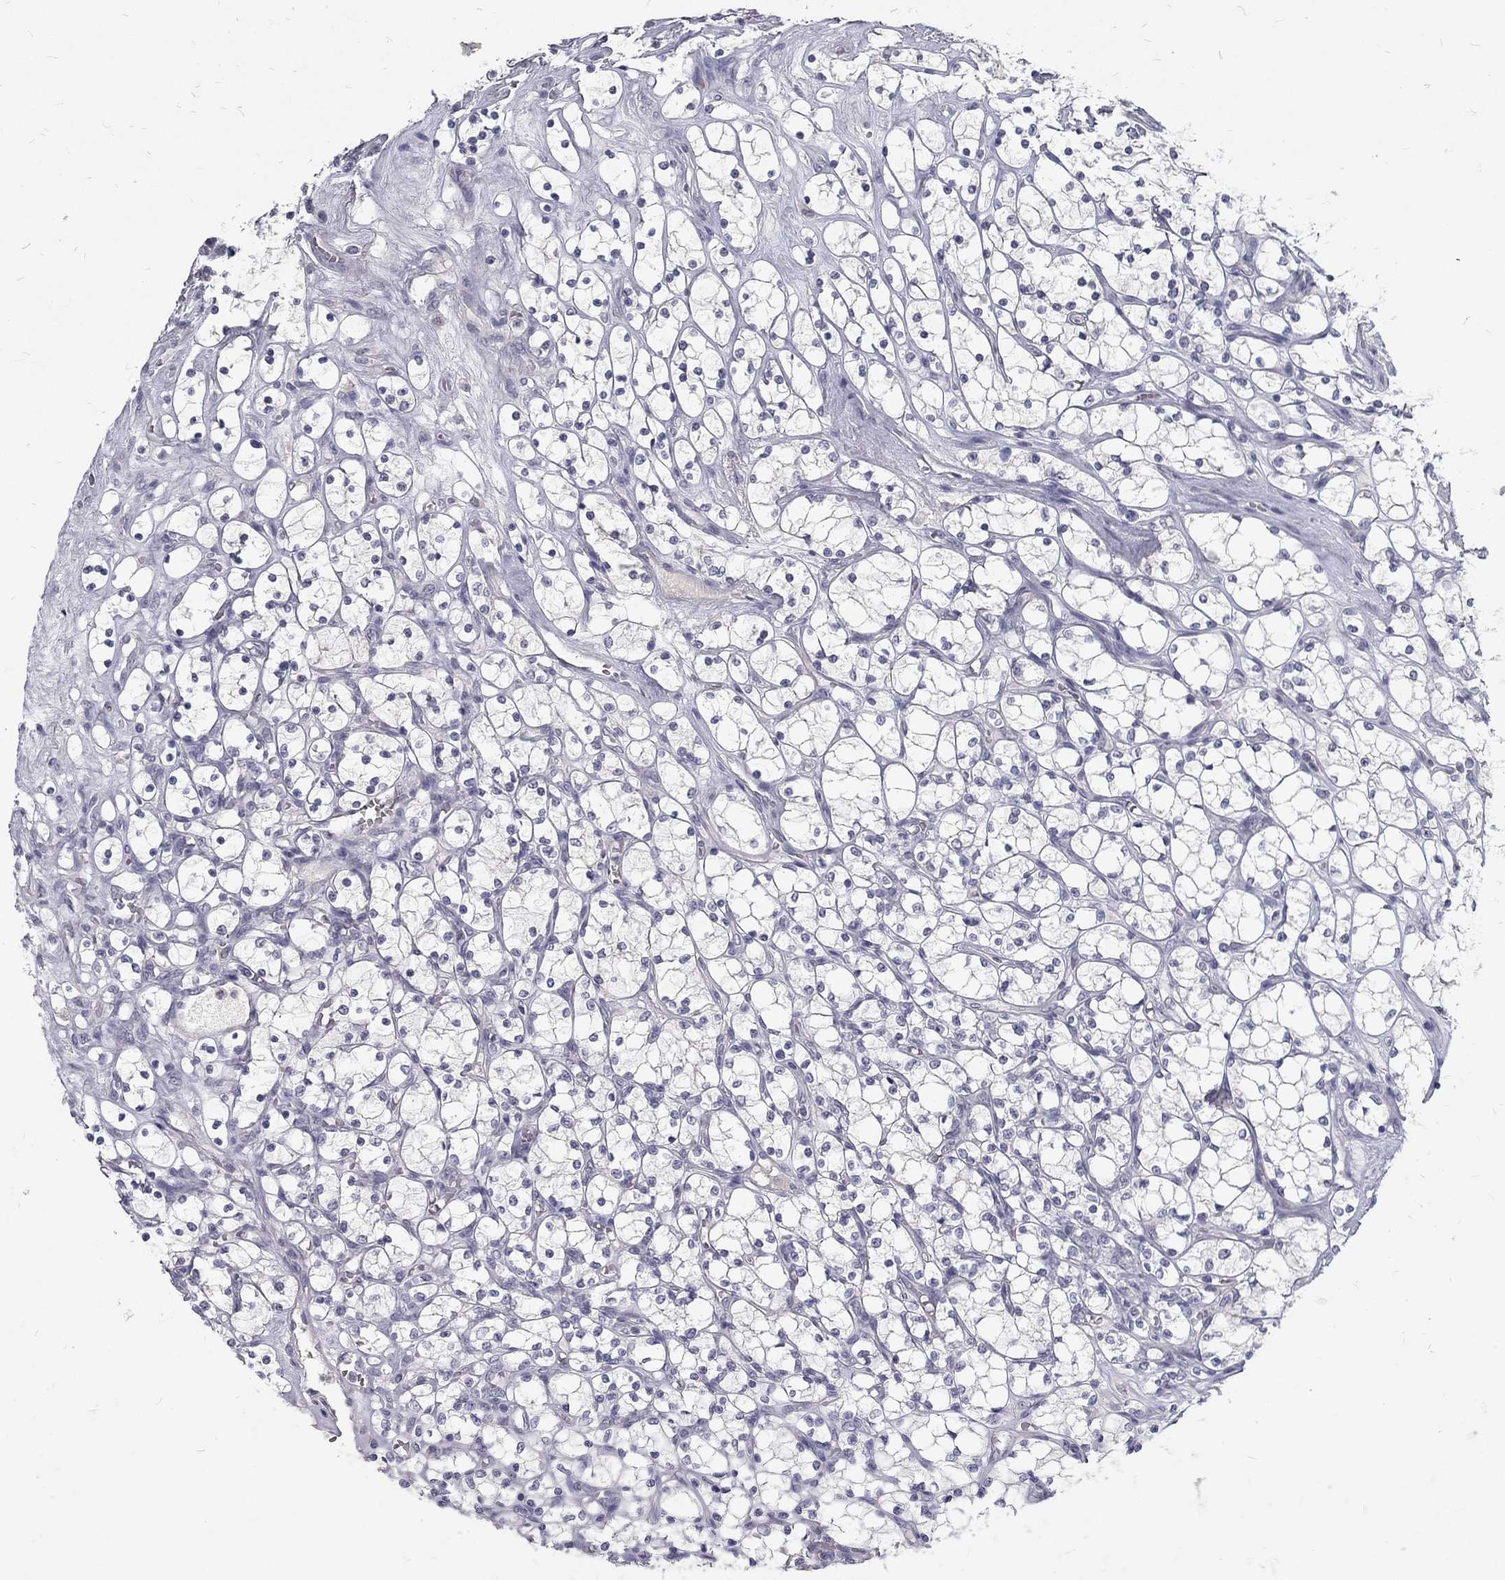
{"staining": {"intensity": "negative", "quantity": "none", "location": "none"}, "tissue": "renal cancer", "cell_type": "Tumor cells", "image_type": "cancer", "snomed": [{"axis": "morphology", "description": "Adenocarcinoma, NOS"}, {"axis": "topography", "description": "Kidney"}], "caption": "This is an immunohistochemistry (IHC) micrograph of human adenocarcinoma (renal). There is no expression in tumor cells.", "gene": "NOS1", "patient": {"sex": "female", "age": 69}}